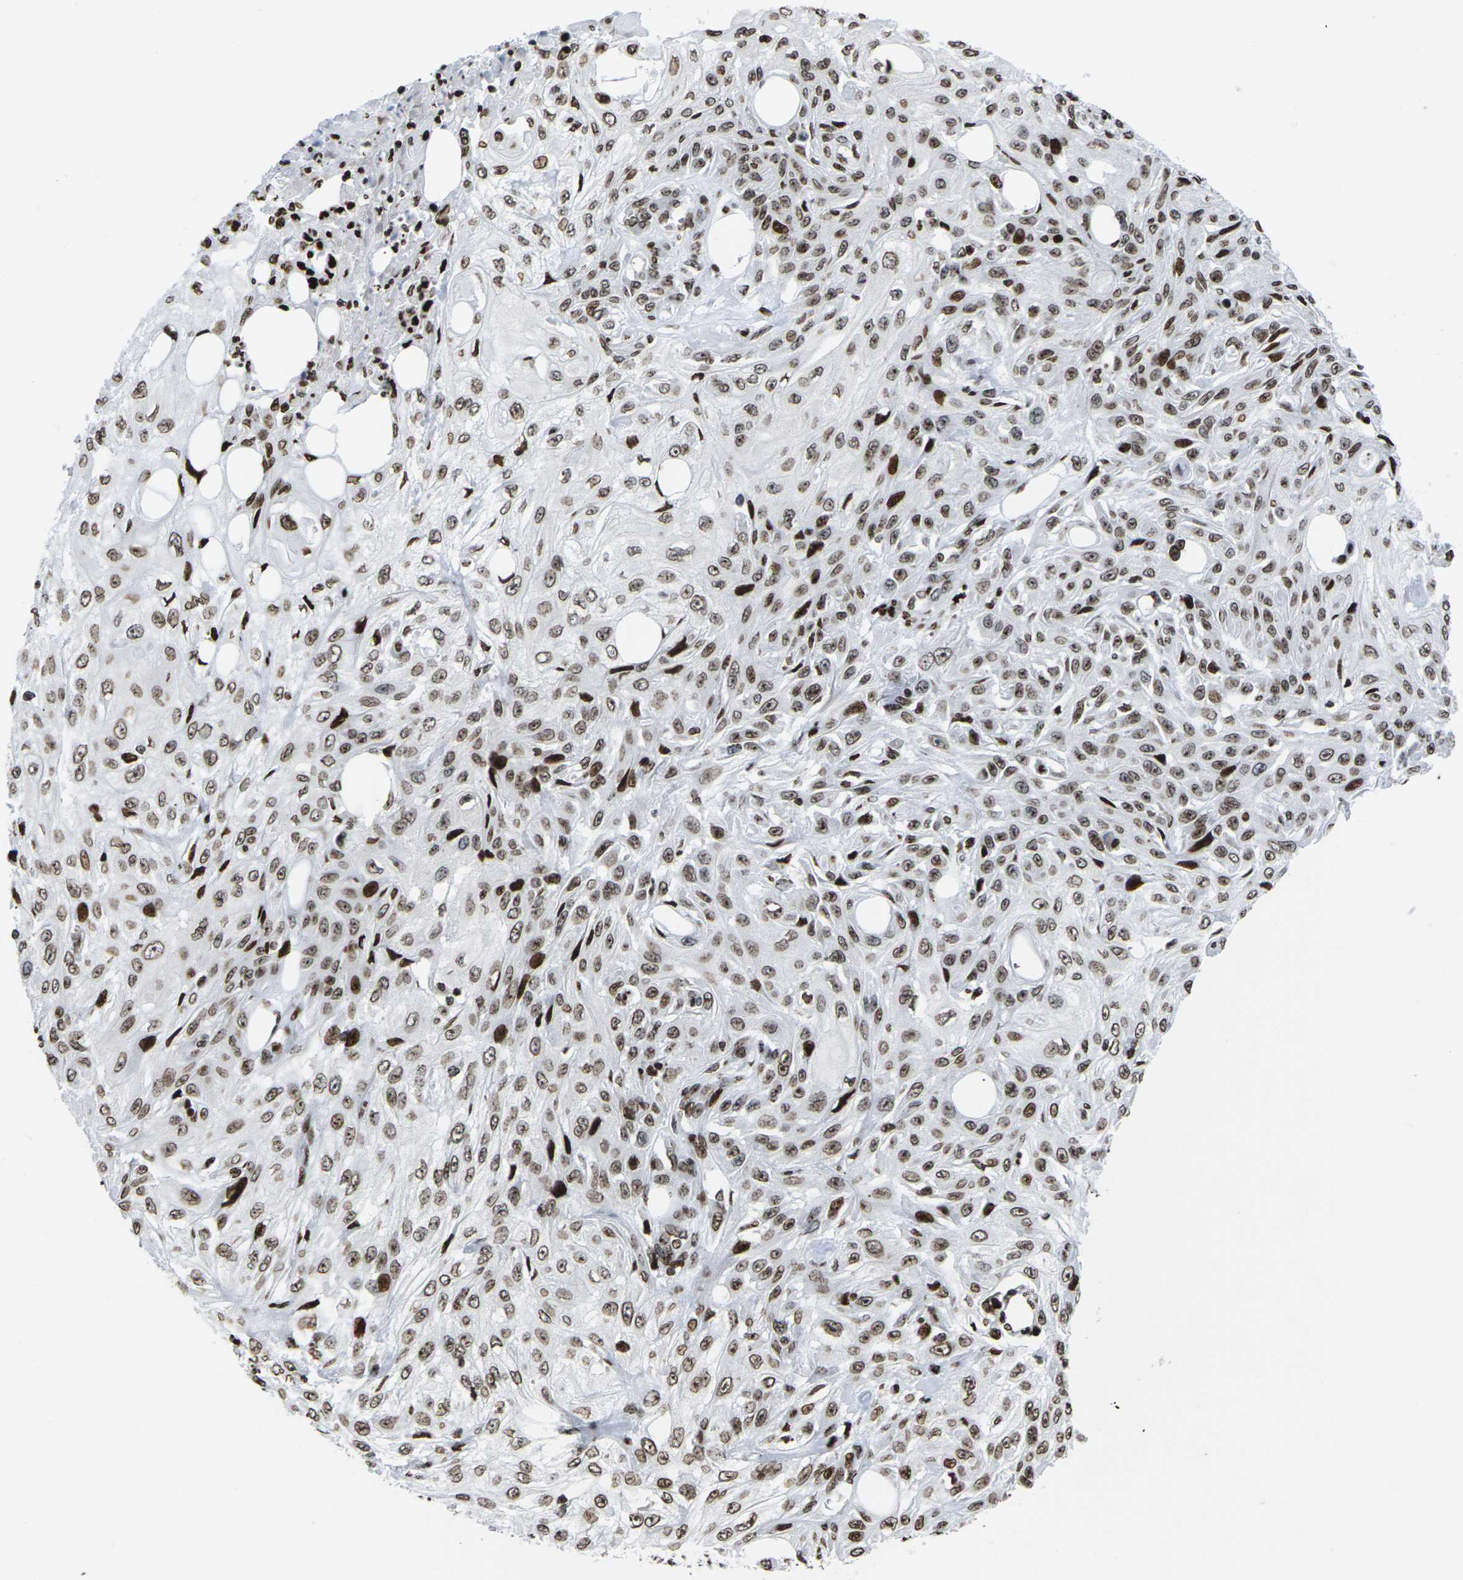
{"staining": {"intensity": "moderate", "quantity": ">75%", "location": "cytoplasmic/membranous,nuclear"}, "tissue": "skin cancer", "cell_type": "Tumor cells", "image_type": "cancer", "snomed": [{"axis": "morphology", "description": "Squamous cell carcinoma, NOS"}, {"axis": "topography", "description": "Skin"}], "caption": "An IHC image of neoplastic tissue is shown. Protein staining in brown highlights moderate cytoplasmic/membranous and nuclear positivity in skin squamous cell carcinoma within tumor cells.", "gene": "H1-4", "patient": {"sex": "male", "age": 75}}